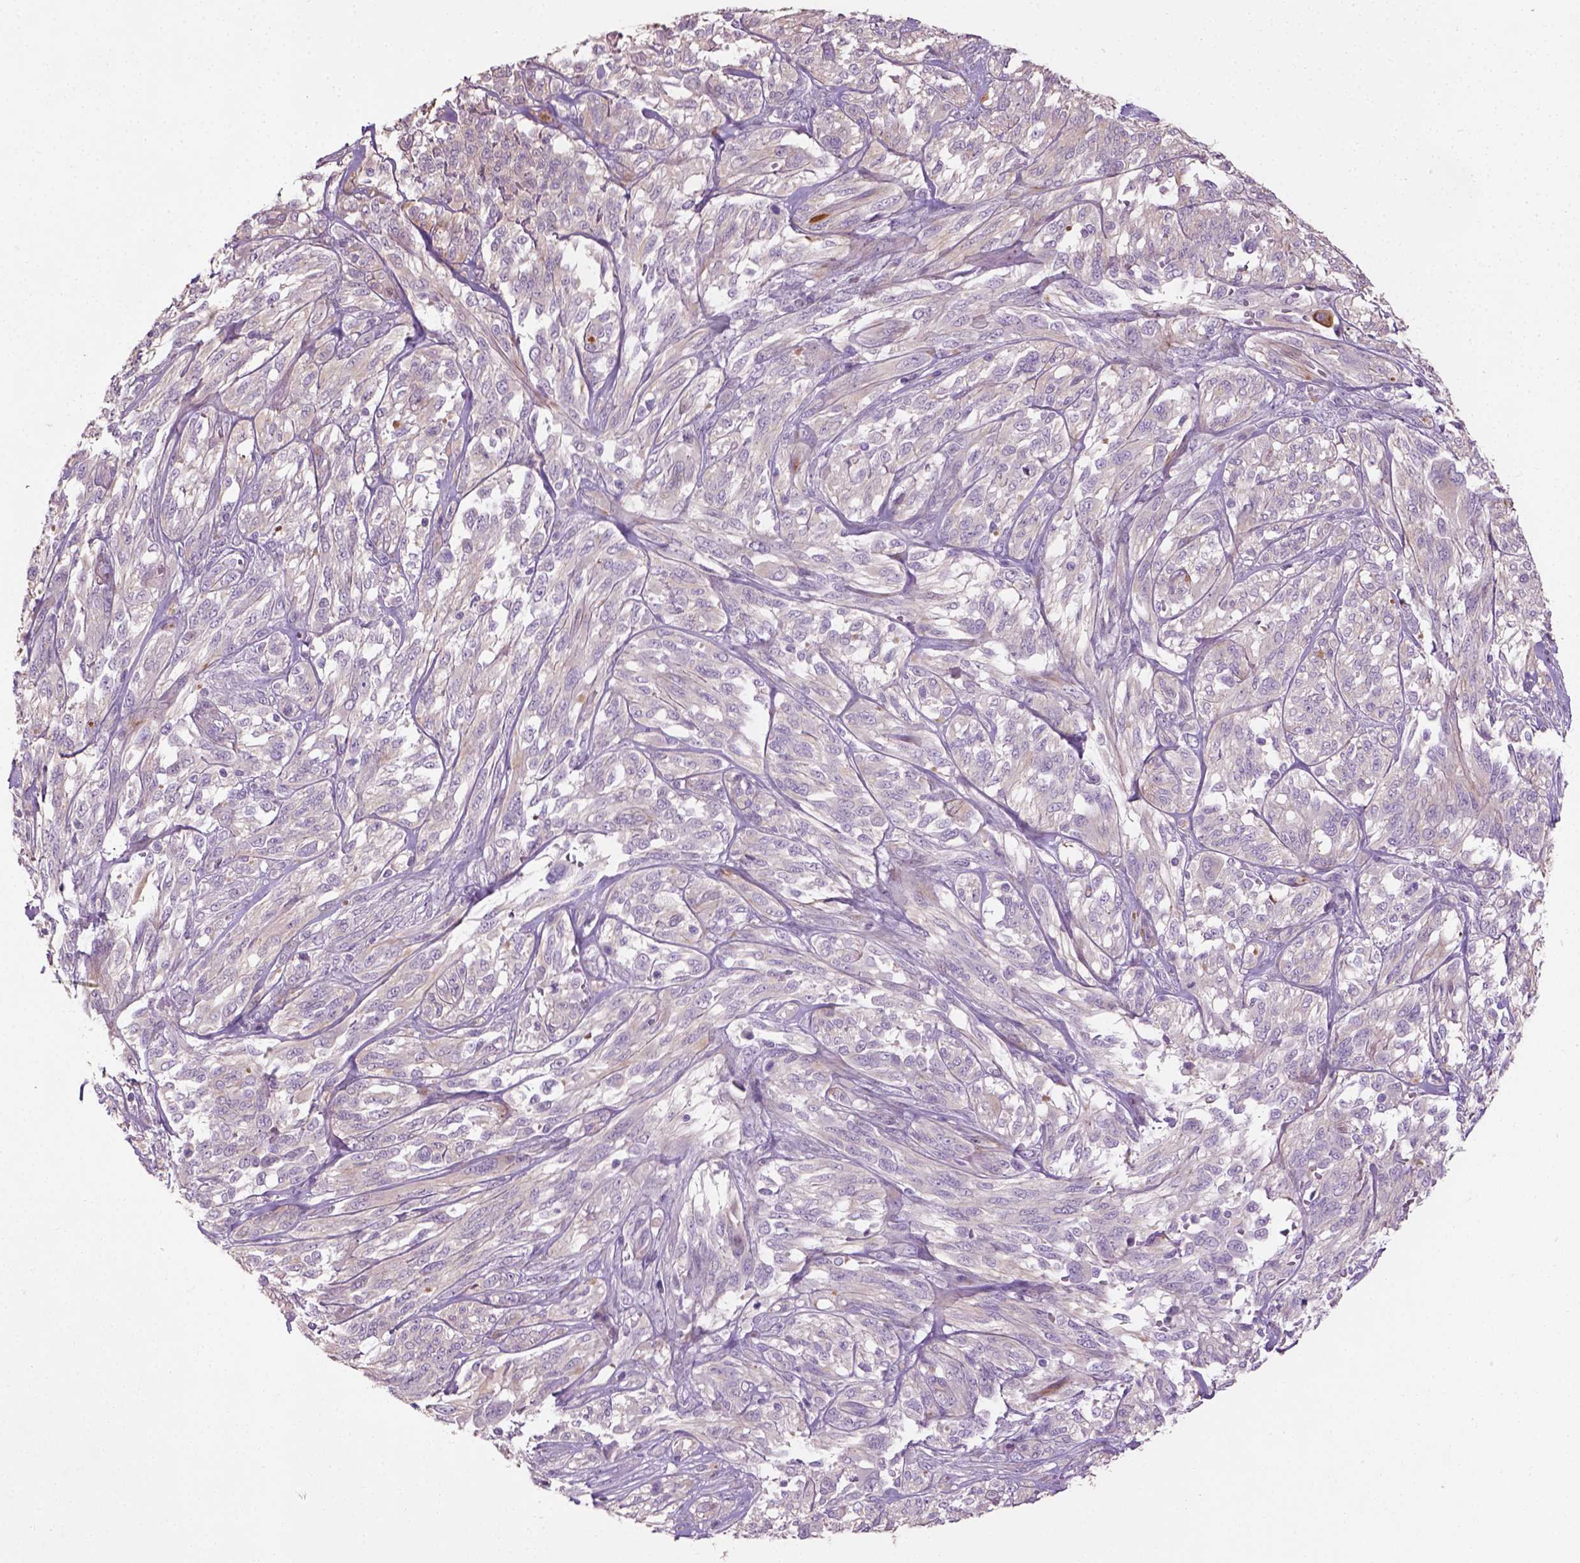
{"staining": {"intensity": "weak", "quantity": ">75%", "location": "cytoplasmic/membranous"}, "tissue": "melanoma", "cell_type": "Tumor cells", "image_type": "cancer", "snomed": [{"axis": "morphology", "description": "Malignant melanoma, NOS"}, {"axis": "topography", "description": "Skin"}], "caption": "Immunohistochemistry (IHC) (DAB (3,3'-diaminobenzidine)) staining of melanoma exhibits weak cytoplasmic/membranous protein staining in approximately >75% of tumor cells.", "gene": "PKP3", "patient": {"sex": "female", "age": 91}}